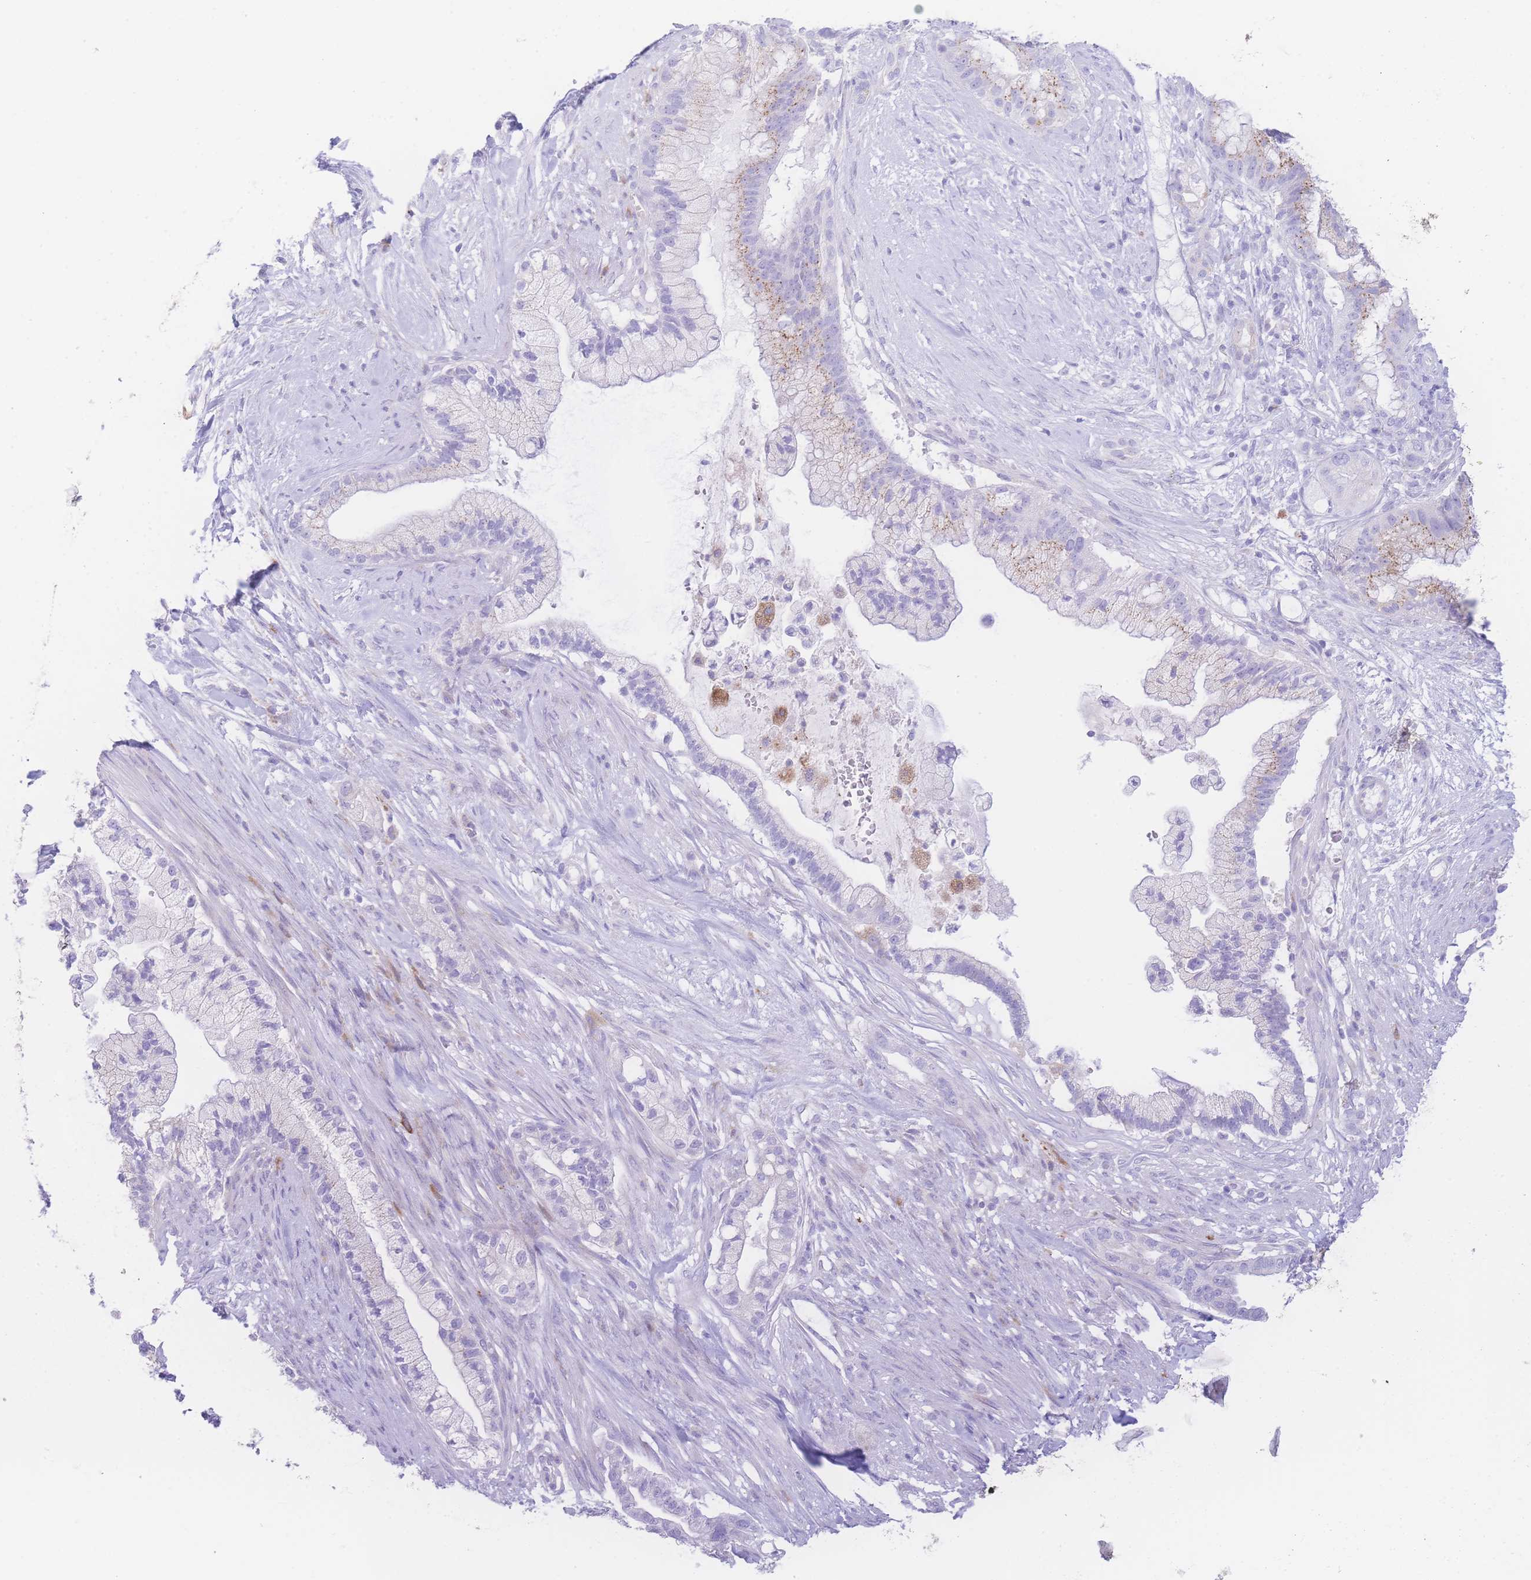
{"staining": {"intensity": "weak", "quantity": "<25%", "location": "cytoplasmic/membranous"}, "tissue": "pancreatic cancer", "cell_type": "Tumor cells", "image_type": "cancer", "snomed": [{"axis": "morphology", "description": "Adenocarcinoma, NOS"}, {"axis": "topography", "description": "Pancreas"}], "caption": "Pancreatic cancer was stained to show a protein in brown. There is no significant staining in tumor cells.", "gene": "NBEAL1", "patient": {"sex": "male", "age": 44}}